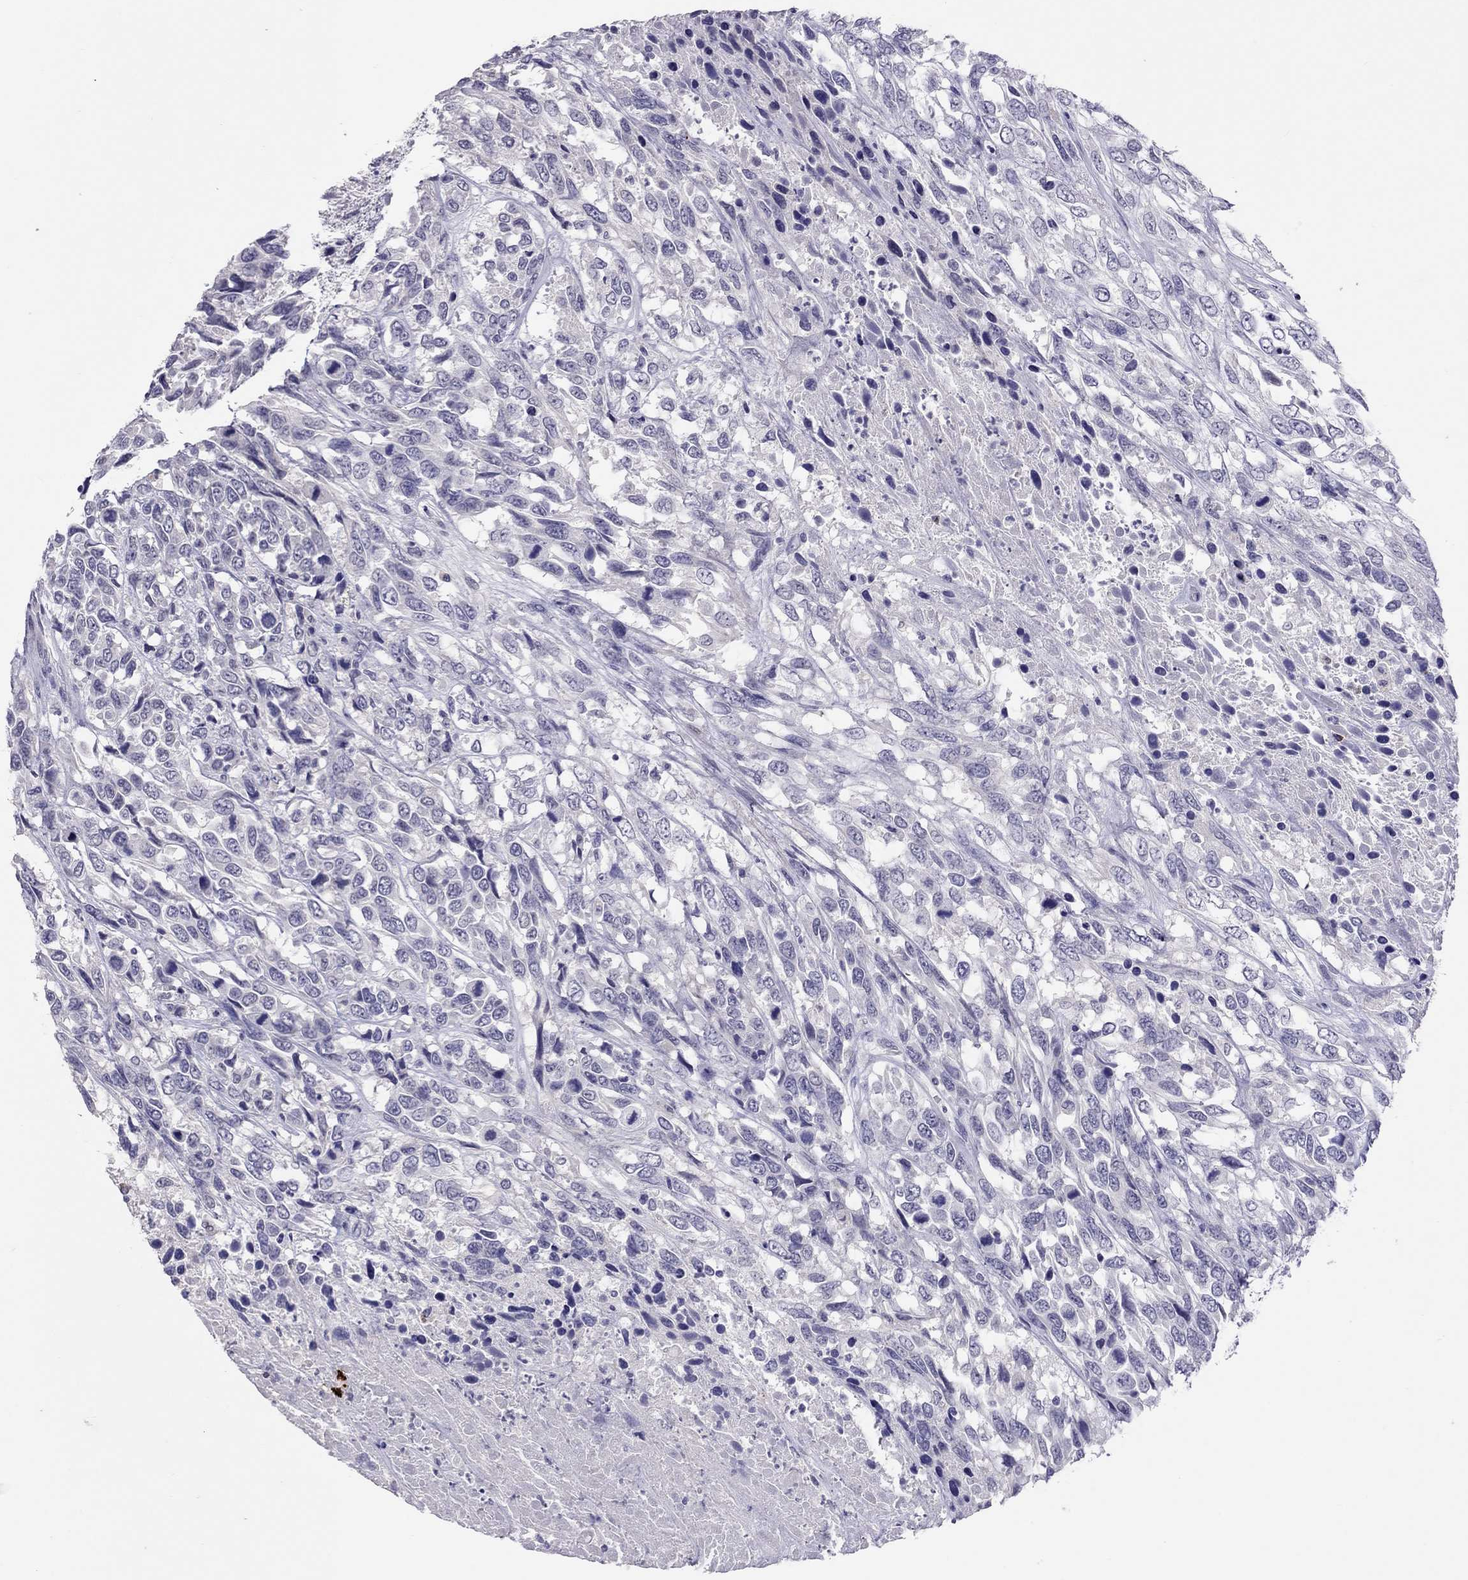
{"staining": {"intensity": "negative", "quantity": "none", "location": "none"}, "tissue": "urothelial cancer", "cell_type": "Tumor cells", "image_type": "cancer", "snomed": [{"axis": "morphology", "description": "Urothelial carcinoma, High grade"}, {"axis": "topography", "description": "Urinary bladder"}], "caption": "Tumor cells show no significant positivity in urothelial cancer.", "gene": "SLAMF1", "patient": {"sex": "female", "age": 70}}